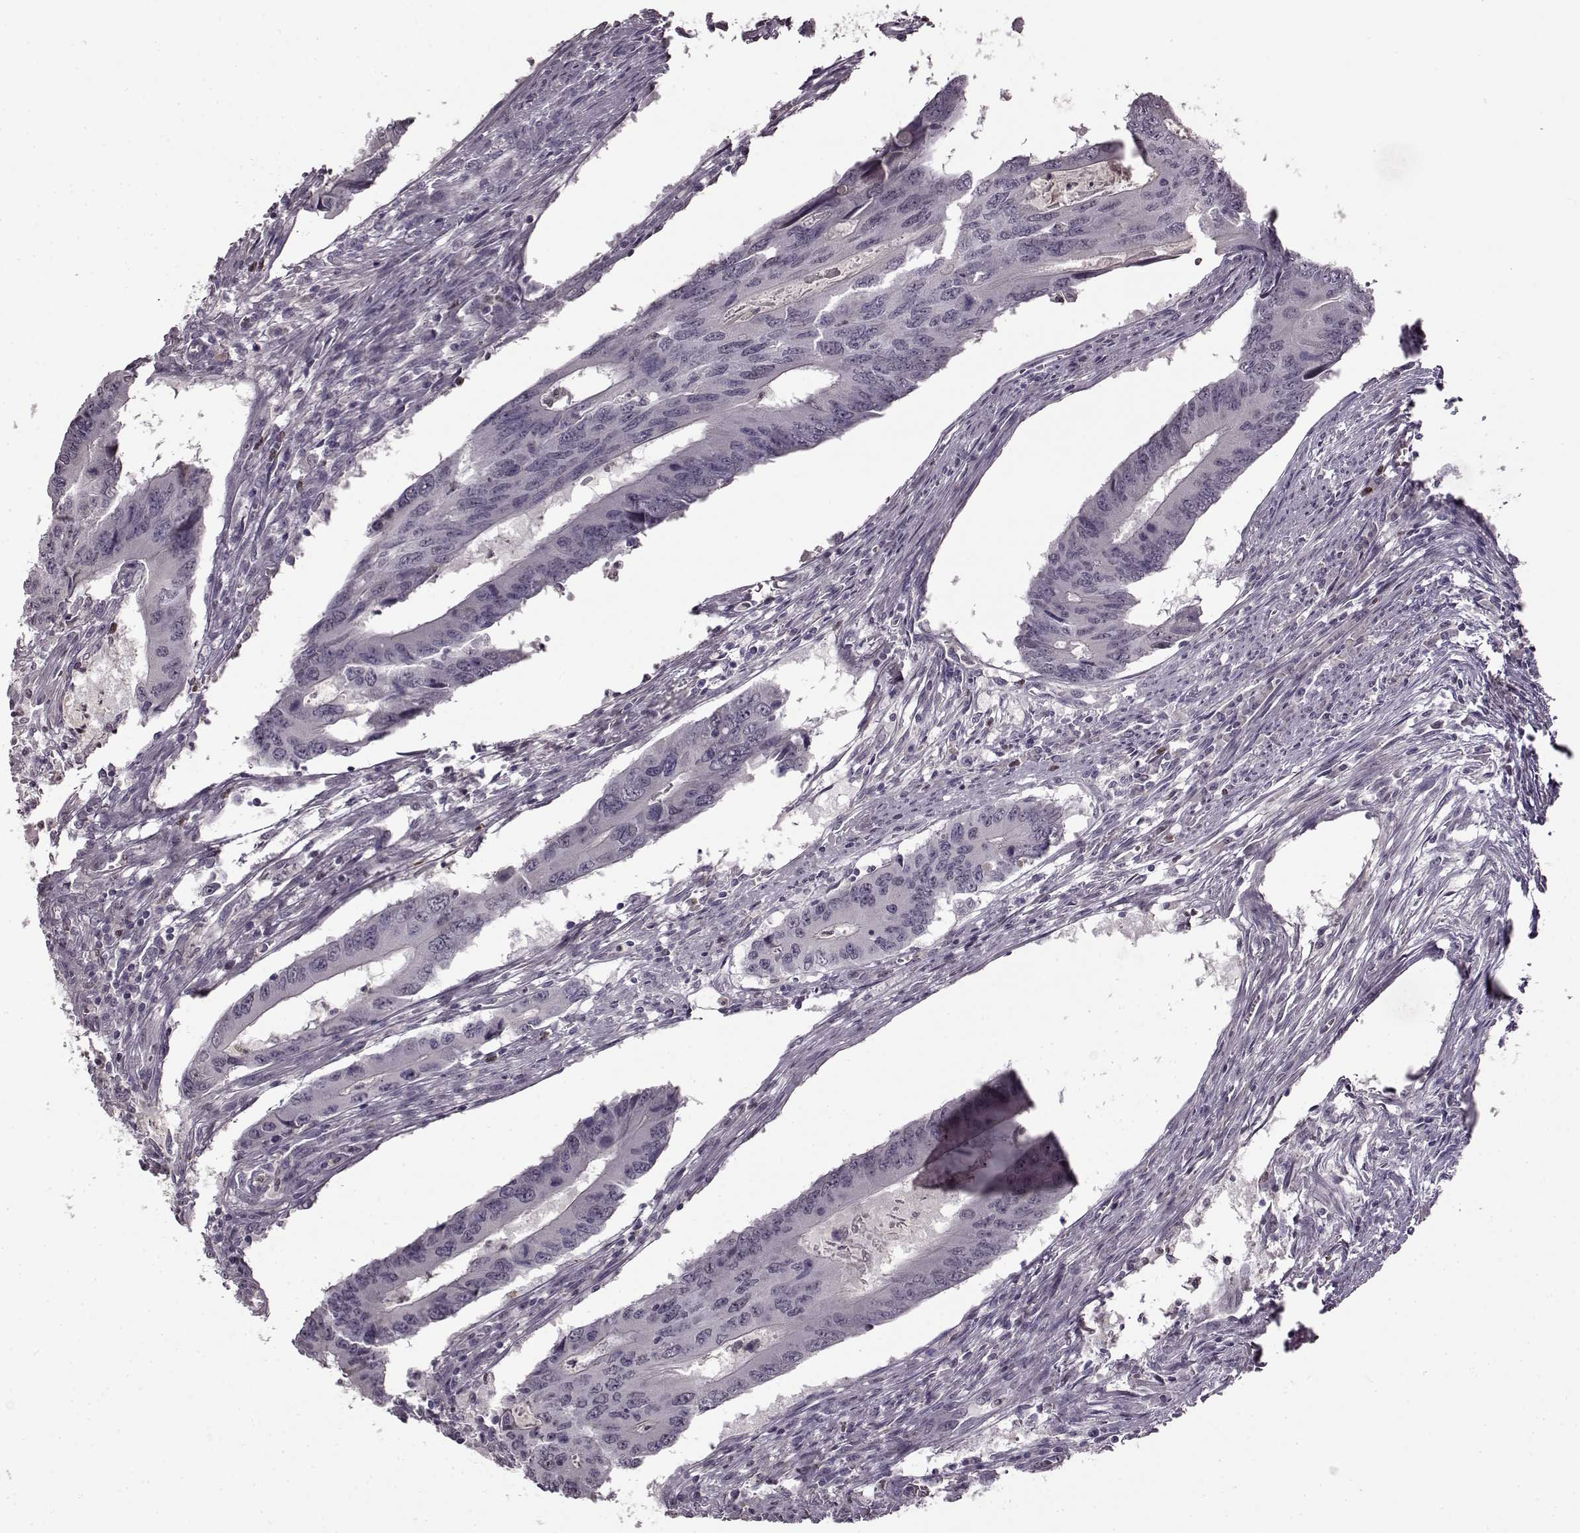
{"staining": {"intensity": "negative", "quantity": "none", "location": "none"}, "tissue": "colorectal cancer", "cell_type": "Tumor cells", "image_type": "cancer", "snomed": [{"axis": "morphology", "description": "Adenocarcinoma, NOS"}, {"axis": "topography", "description": "Colon"}], "caption": "Immunohistochemistry (IHC) image of human colorectal cancer (adenocarcinoma) stained for a protein (brown), which displays no staining in tumor cells.", "gene": "CNGA3", "patient": {"sex": "male", "age": 53}}